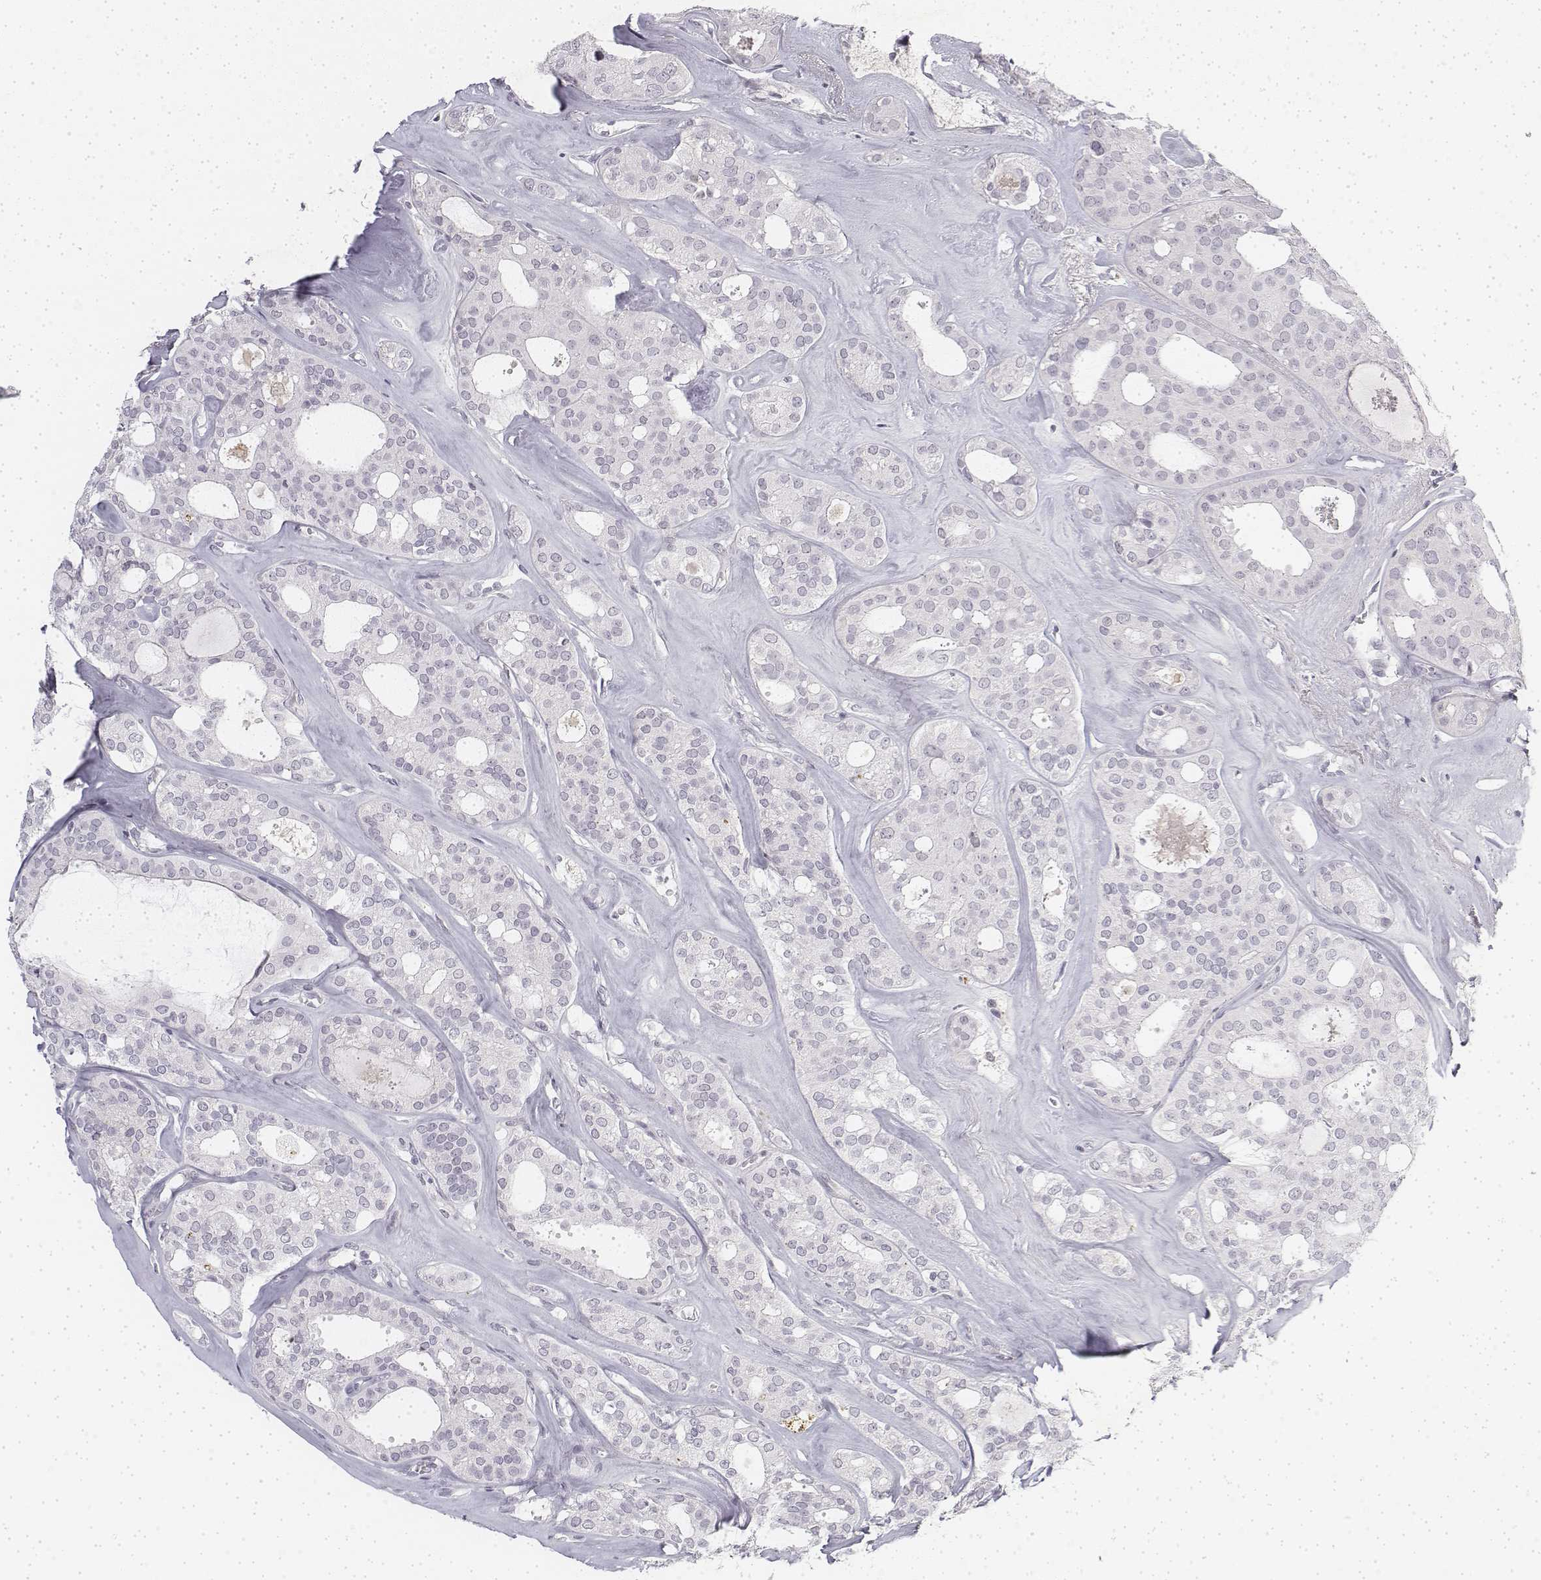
{"staining": {"intensity": "negative", "quantity": "none", "location": "none"}, "tissue": "thyroid cancer", "cell_type": "Tumor cells", "image_type": "cancer", "snomed": [{"axis": "morphology", "description": "Follicular adenoma carcinoma, NOS"}, {"axis": "topography", "description": "Thyroid gland"}], "caption": "High magnification brightfield microscopy of thyroid follicular adenoma carcinoma stained with DAB (brown) and counterstained with hematoxylin (blue): tumor cells show no significant staining.", "gene": "KRT84", "patient": {"sex": "male", "age": 75}}